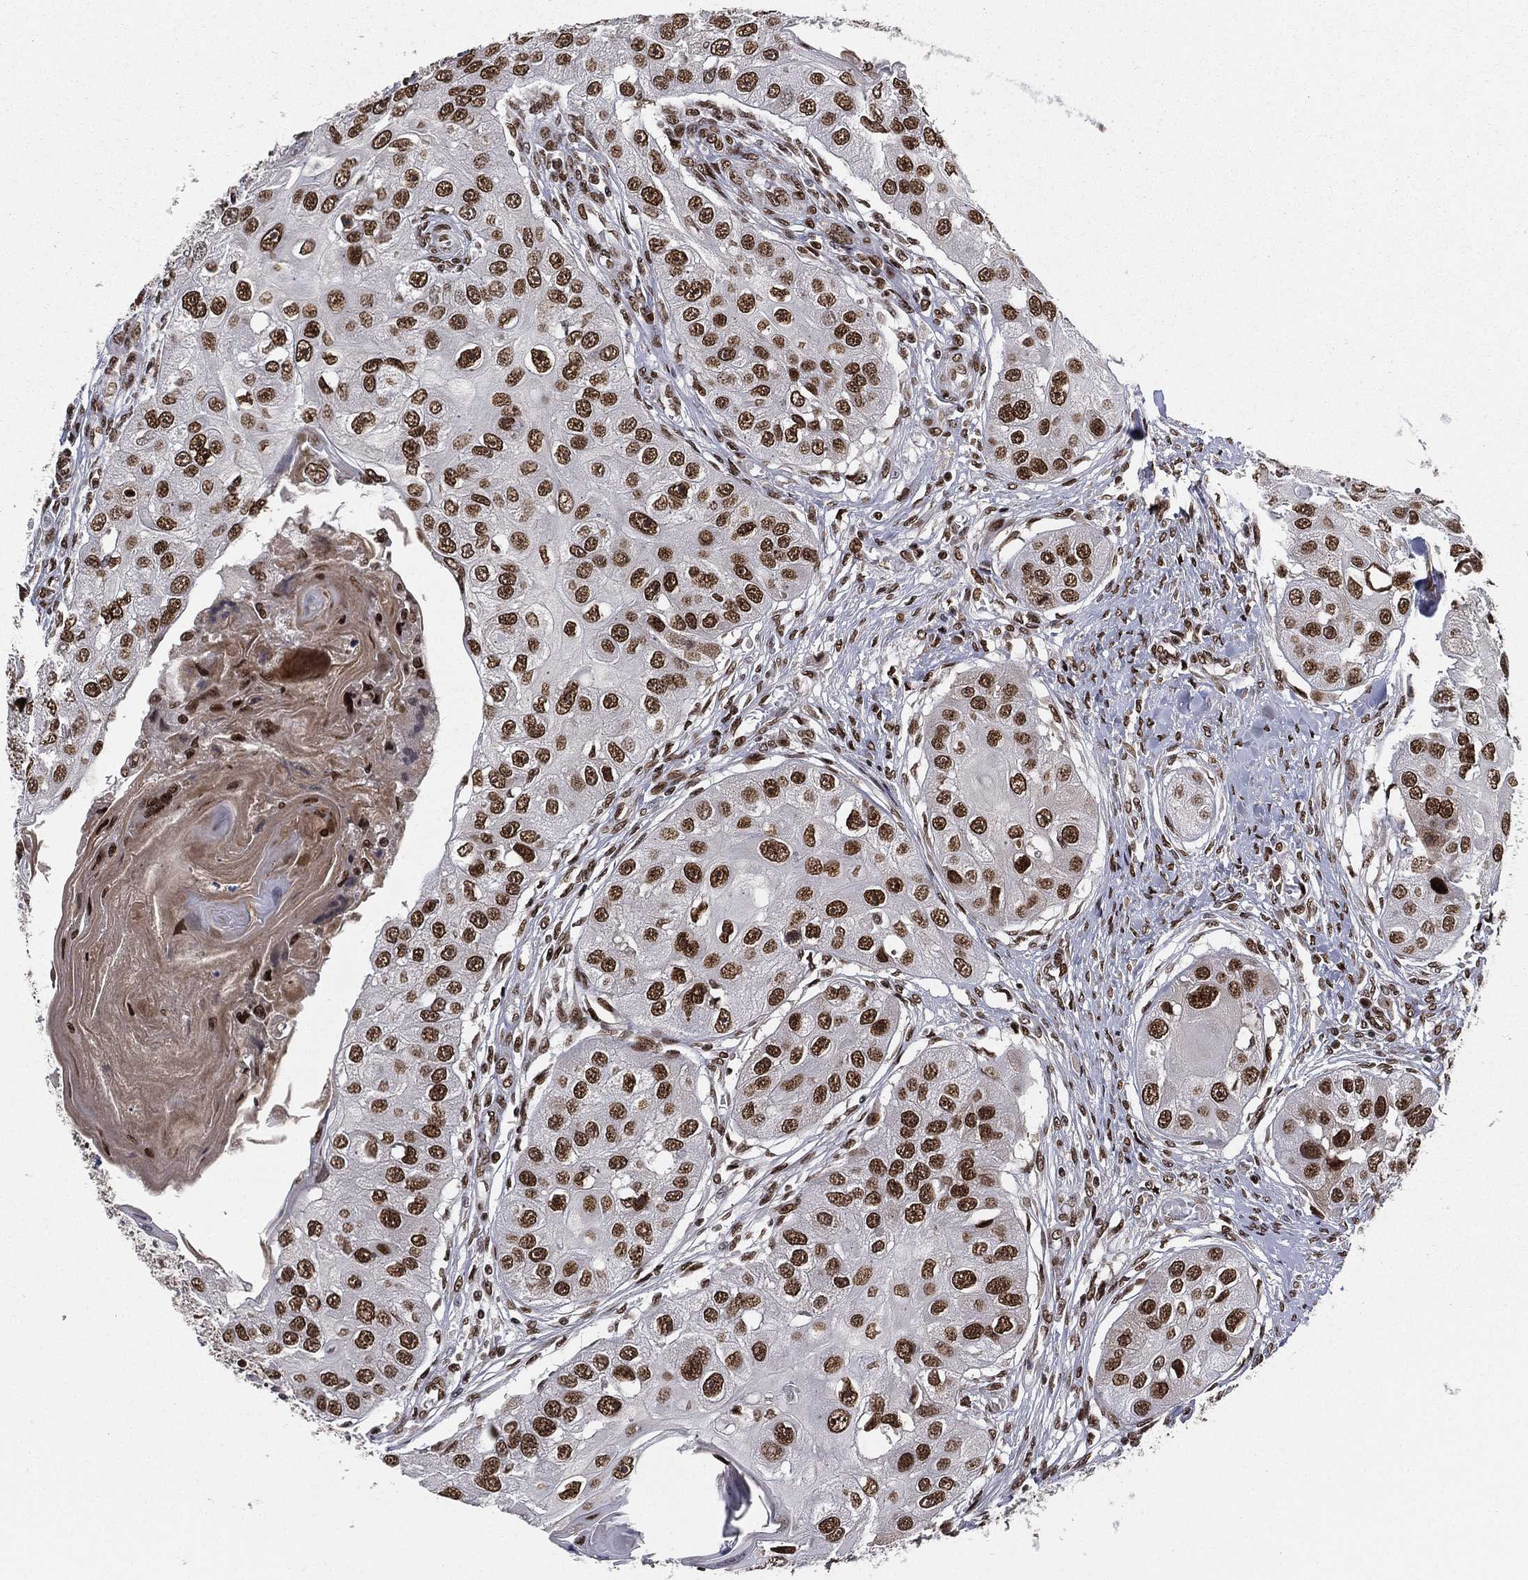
{"staining": {"intensity": "strong", "quantity": ">75%", "location": "nuclear"}, "tissue": "head and neck cancer", "cell_type": "Tumor cells", "image_type": "cancer", "snomed": [{"axis": "morphology", "description": "Normal tissue, NOS"}, {"axis": "morphology", "description": "Squamous cell carcinoma, NOS"}, {"axis": "topography", "description": "Skeletal muscle"}, {"axis": "topography", "description": "Head-Neck"}], "caption": "Protein expression analysis of human squamous cell carcinoma (head and neck) reveals strong nuclear expression in about >75% of tumor cells. (DAB IHC with brightfield microscopy, high magnification).", "gene": "RTF1", "patient": {"sex": "male", "age": 51}}